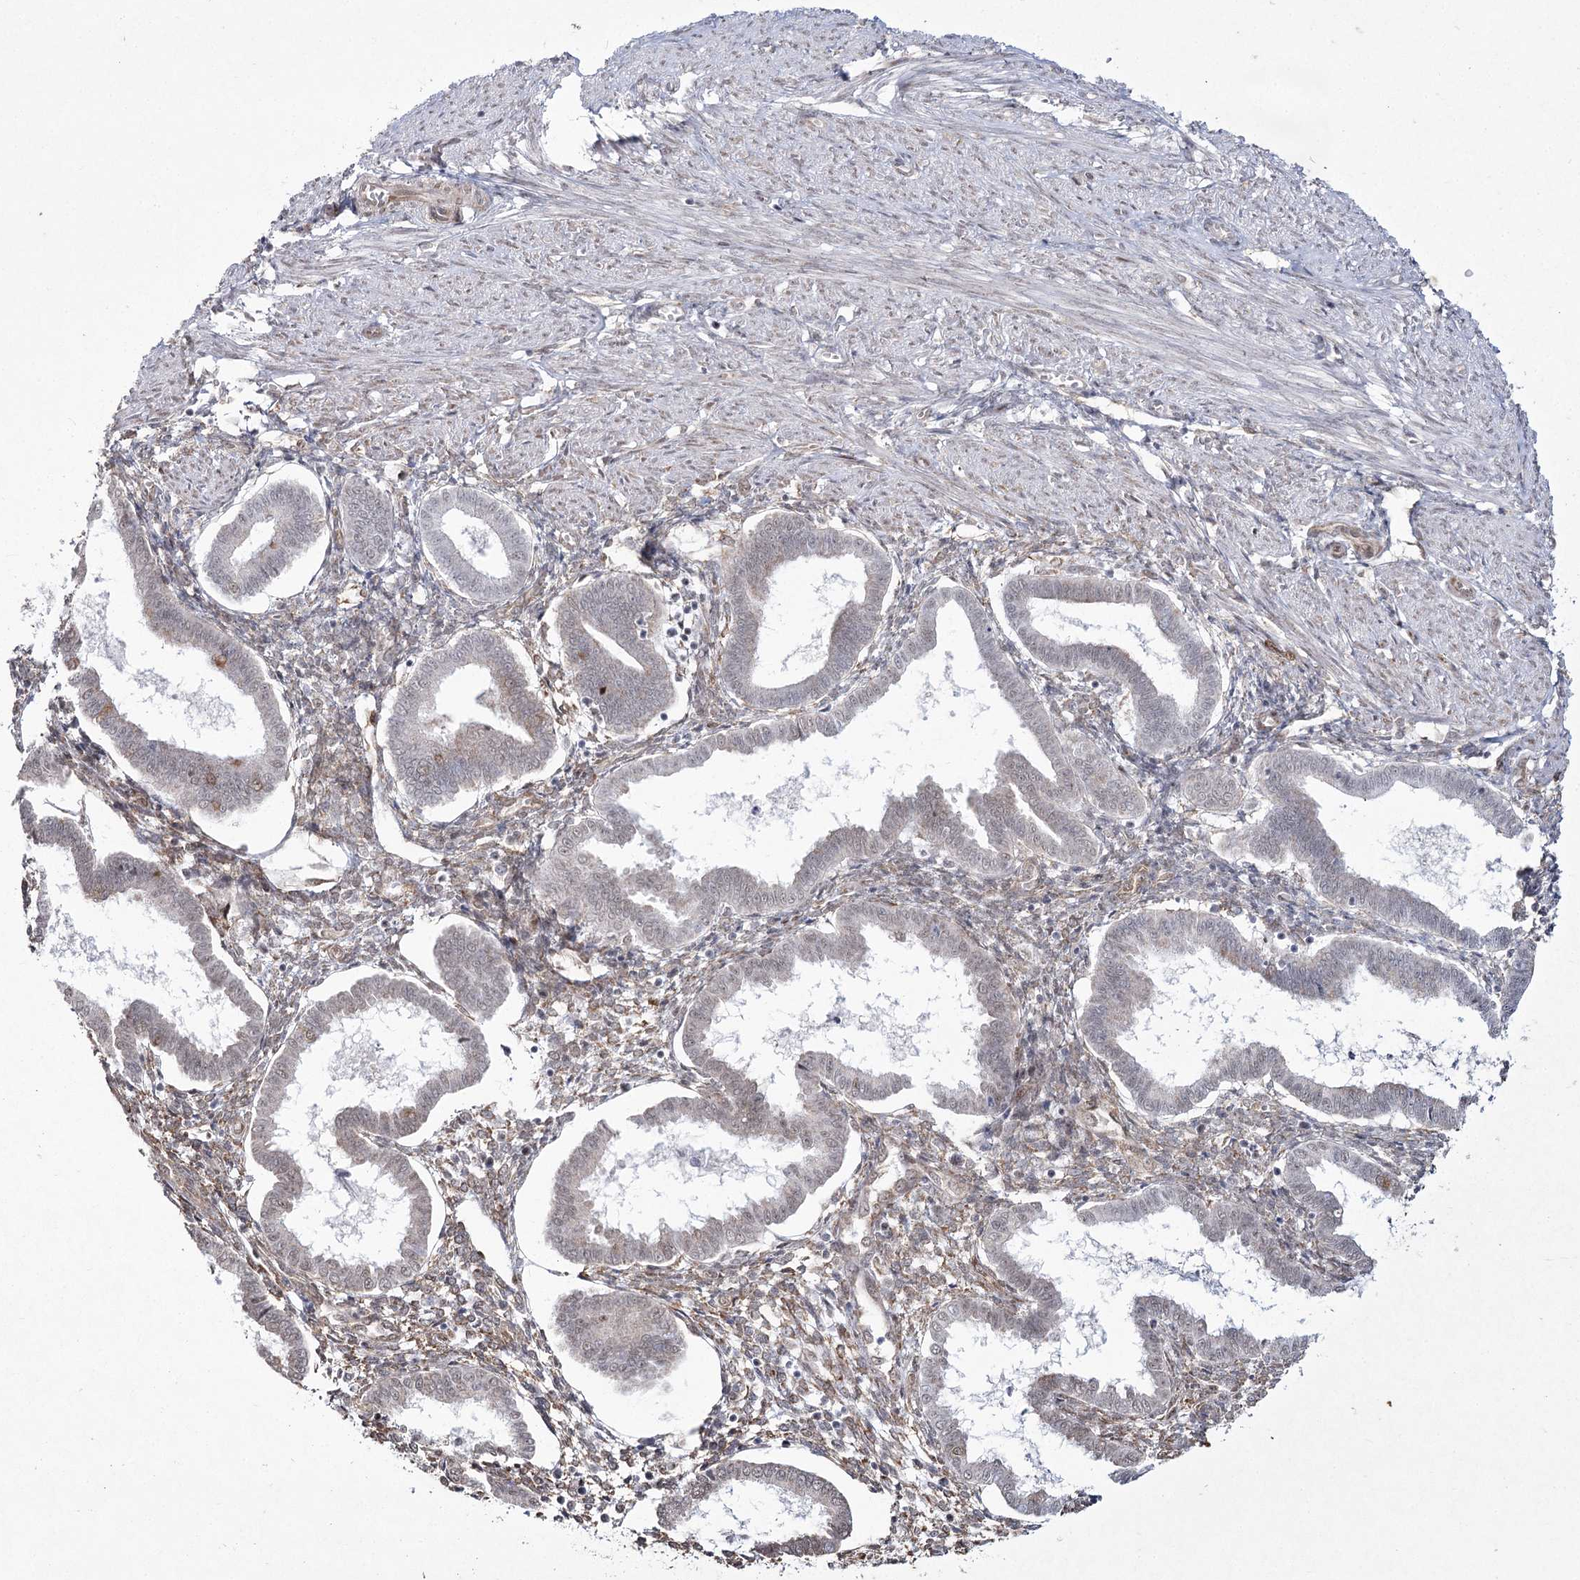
{"staining": {"intensity": "moderate", "quantity": ">75%", "location": "cytoplasmic/membranous"}, "tissue": "endometrium", "cell_type": "Cells in endometrial stroma", "image_type": "normal", "snomed": [{"axis": "morphology", "description": "Normal tissue, NOS"}, {"axis": "topography", "description": "Endometrium"}], "caption": "Immunohistochemistry of unremarkable endometrium shows medium levels of moderate cytoplasmic/membranous expression in about >75% of cells in endometrial stroma. Nuclei are stained in blue.", "gene": "YBX3", "patient": {"sex": "female", "age": 25}}